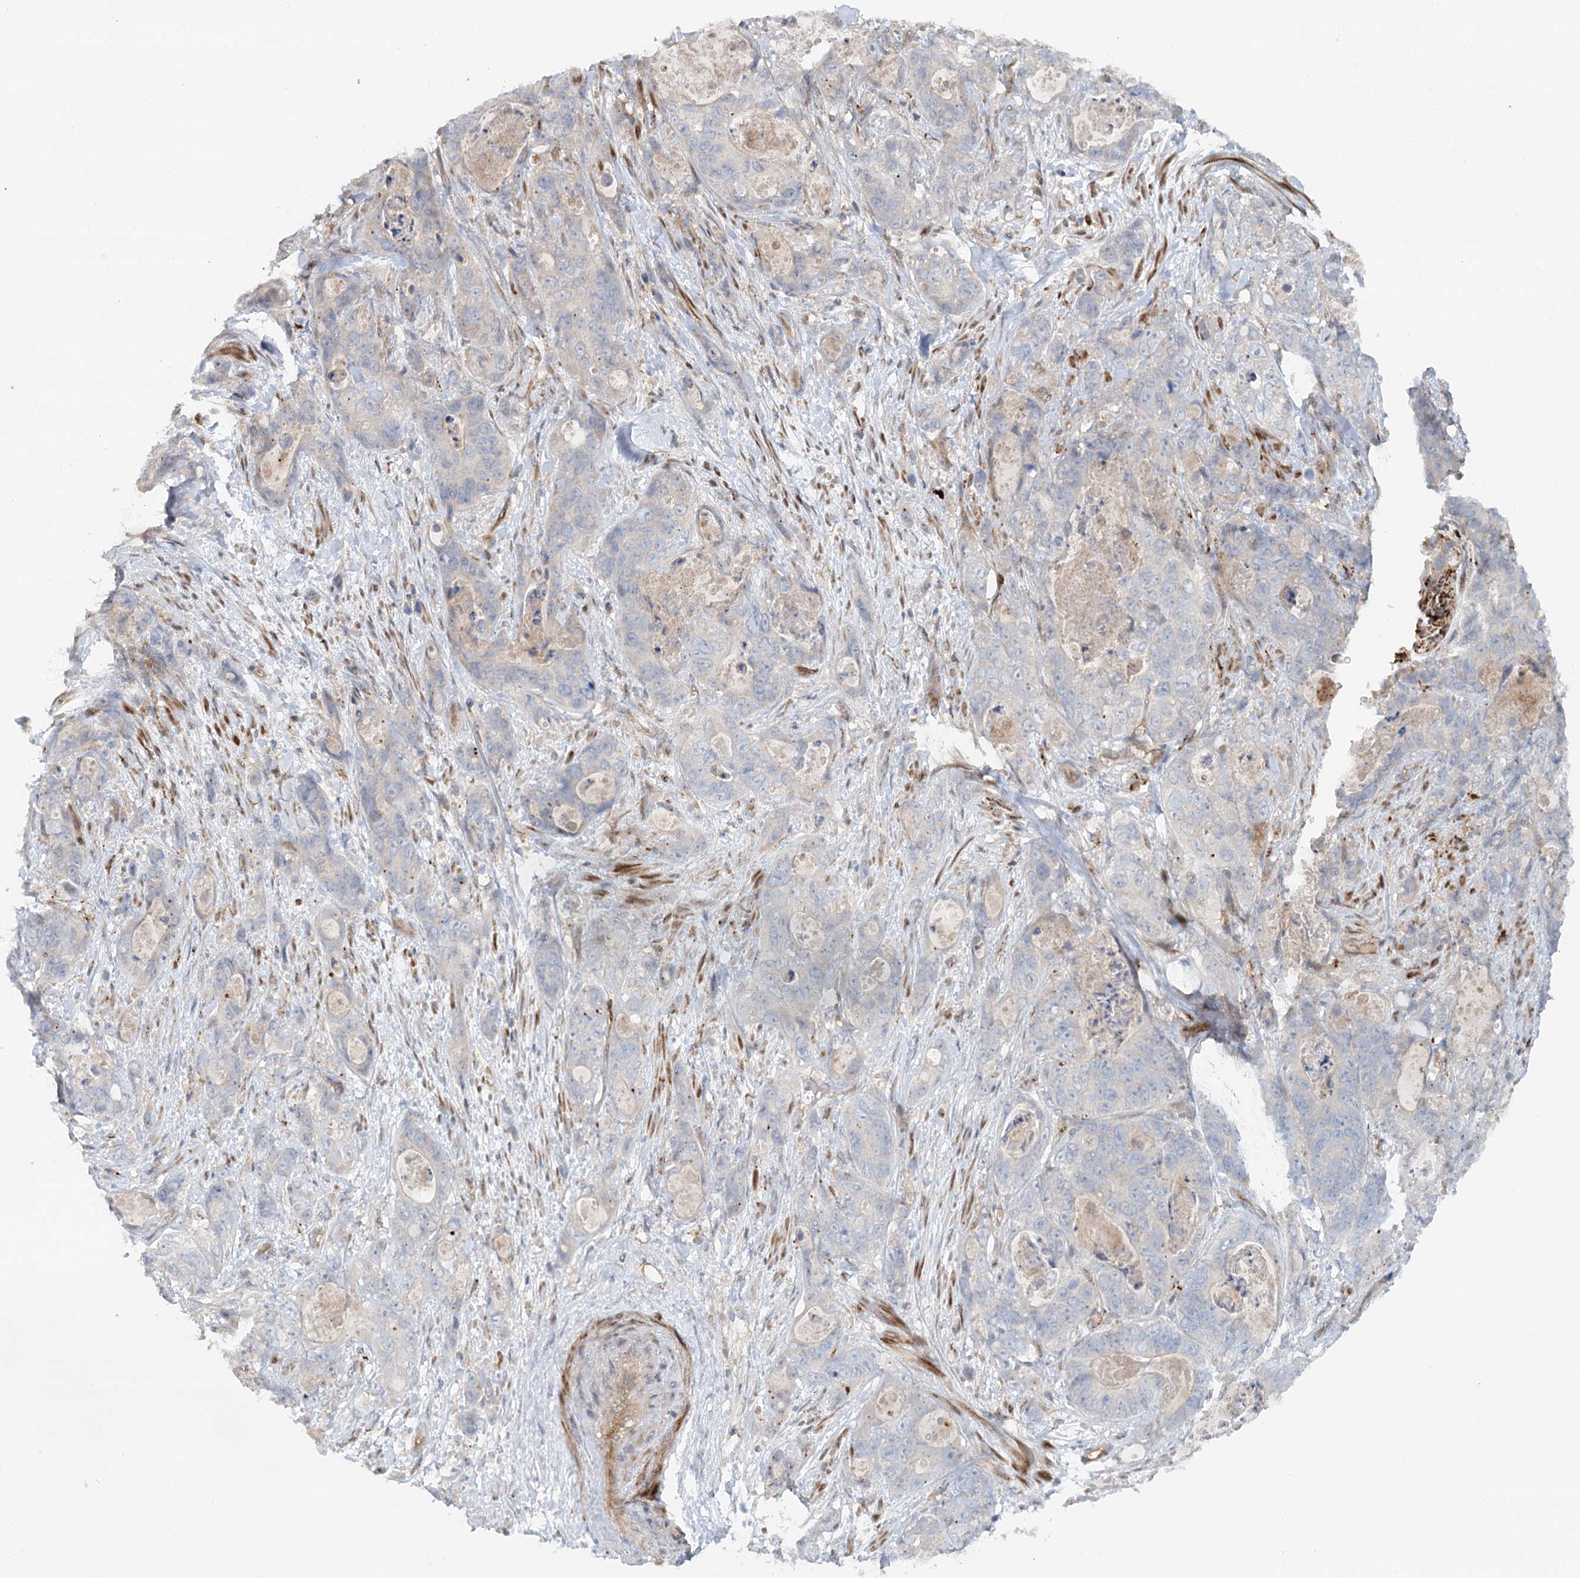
{"staining": {"intensity": "negative", "quantity": "none", "location": "none"}, "tissue": "stomach cancer", "cell_type": "Tumor cells", "image_type": "cancer", "snomed": [{"axis": "morphology", "description": "Normal tissue, NOS"}, {"axis": "morphology", "description": "Adenocarcinoma, NOS"}, {"axis": "topography", "description": "Stomach"}], "caption": "A histopathology image of human stomach adenocarcinoma is negative for staining in tumor cells.", "gene": "GBE1", "patient": {"sex": "female", "age": 89}}